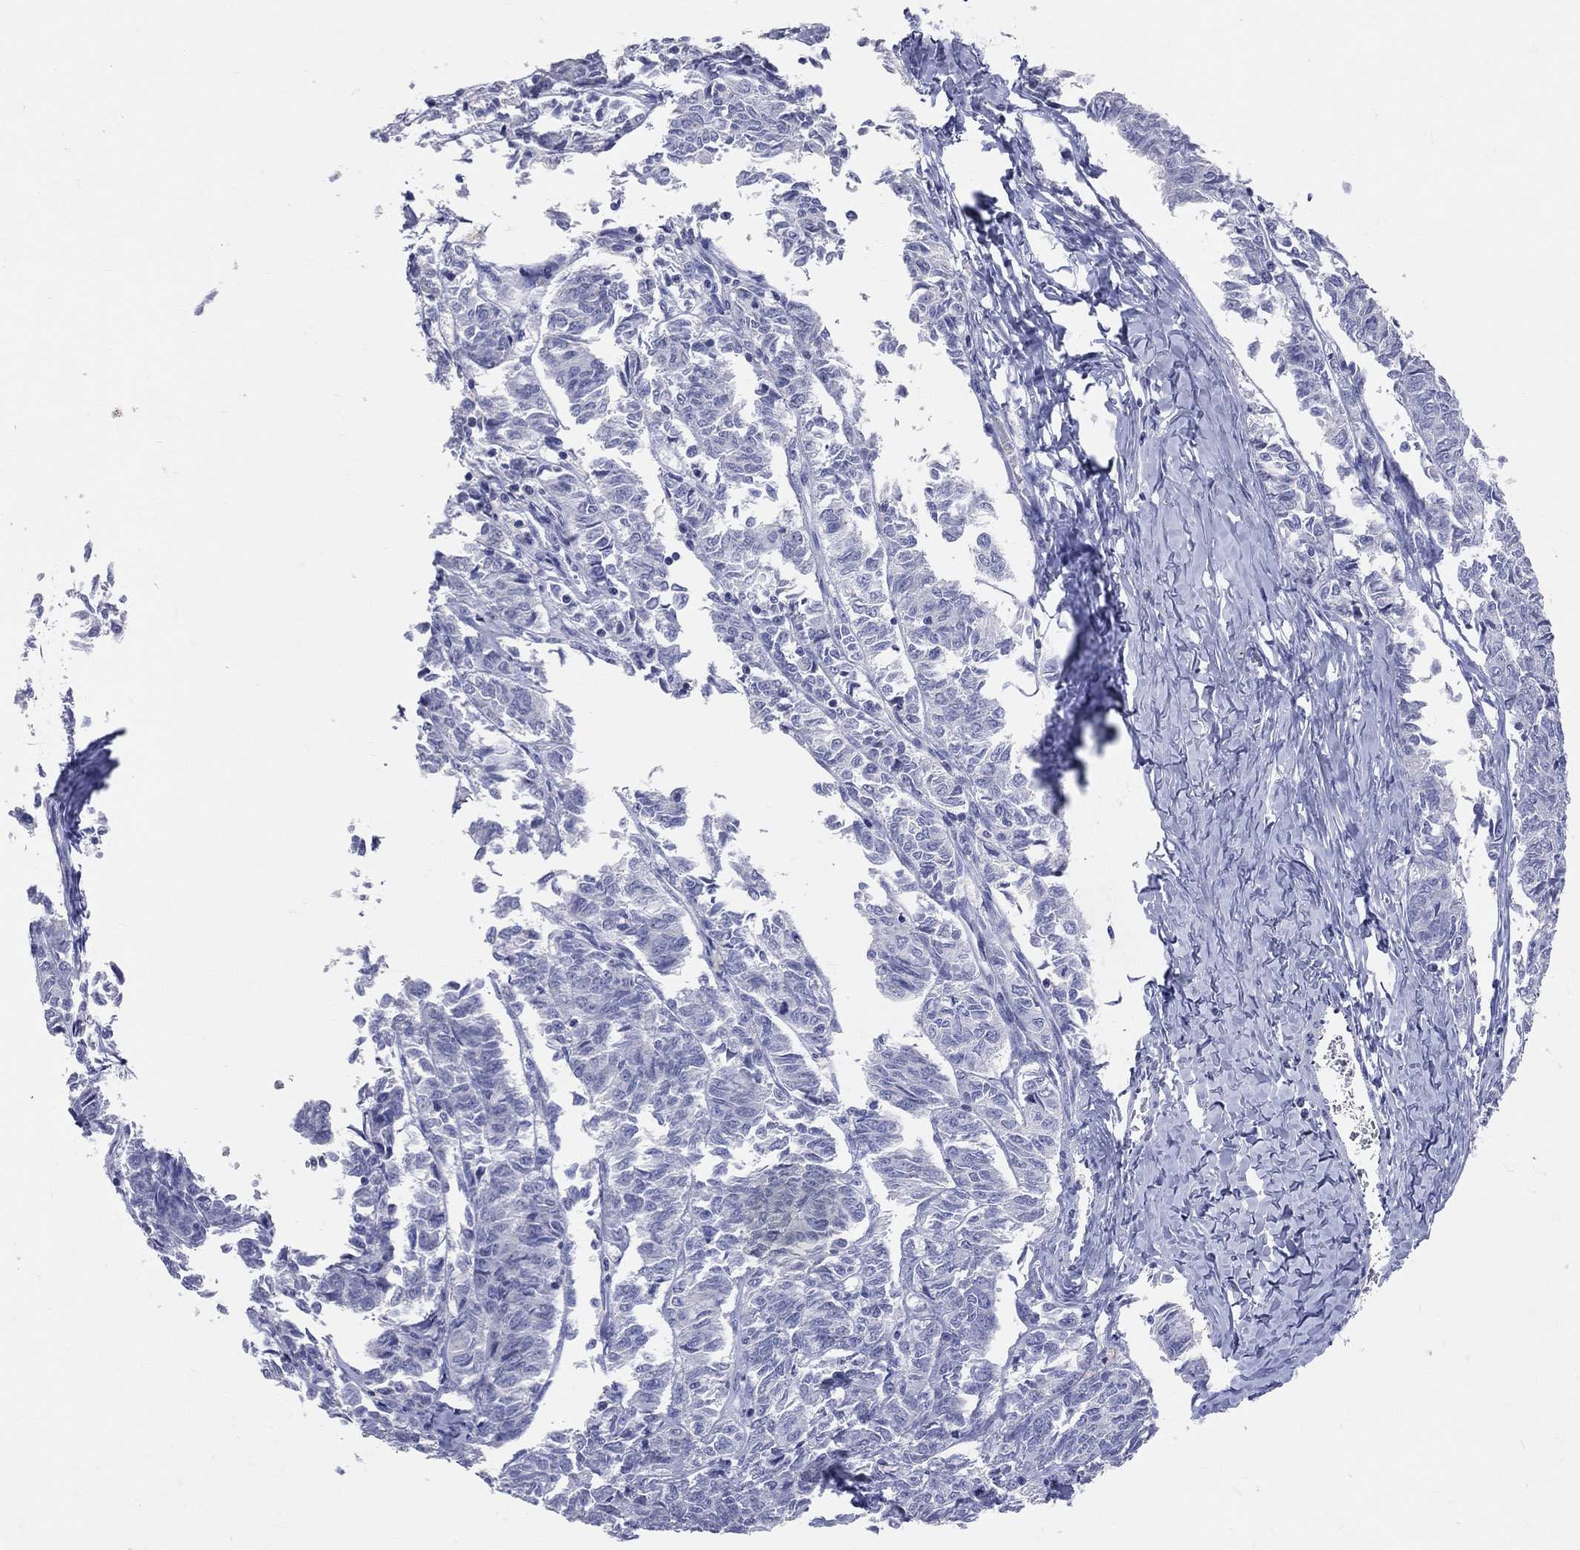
{"staining": {"intensity": "negative", "quantity": "none", "location": "none"}, "tissue": "ovarian cancer", "cell_type": "Tumor cells", "image_type": "cancer", "snomed": [{"axis": "morphology", "description": "Carcinoma, endometroid"}, {"axis": "topography", "description": "Ovary"}], "caption": "Tumor cells show no significant protein expression in ovarian cancer (endometroid carcinoma).", "gene": "LAT", "patient": {"sex": "female", "age": 80}}